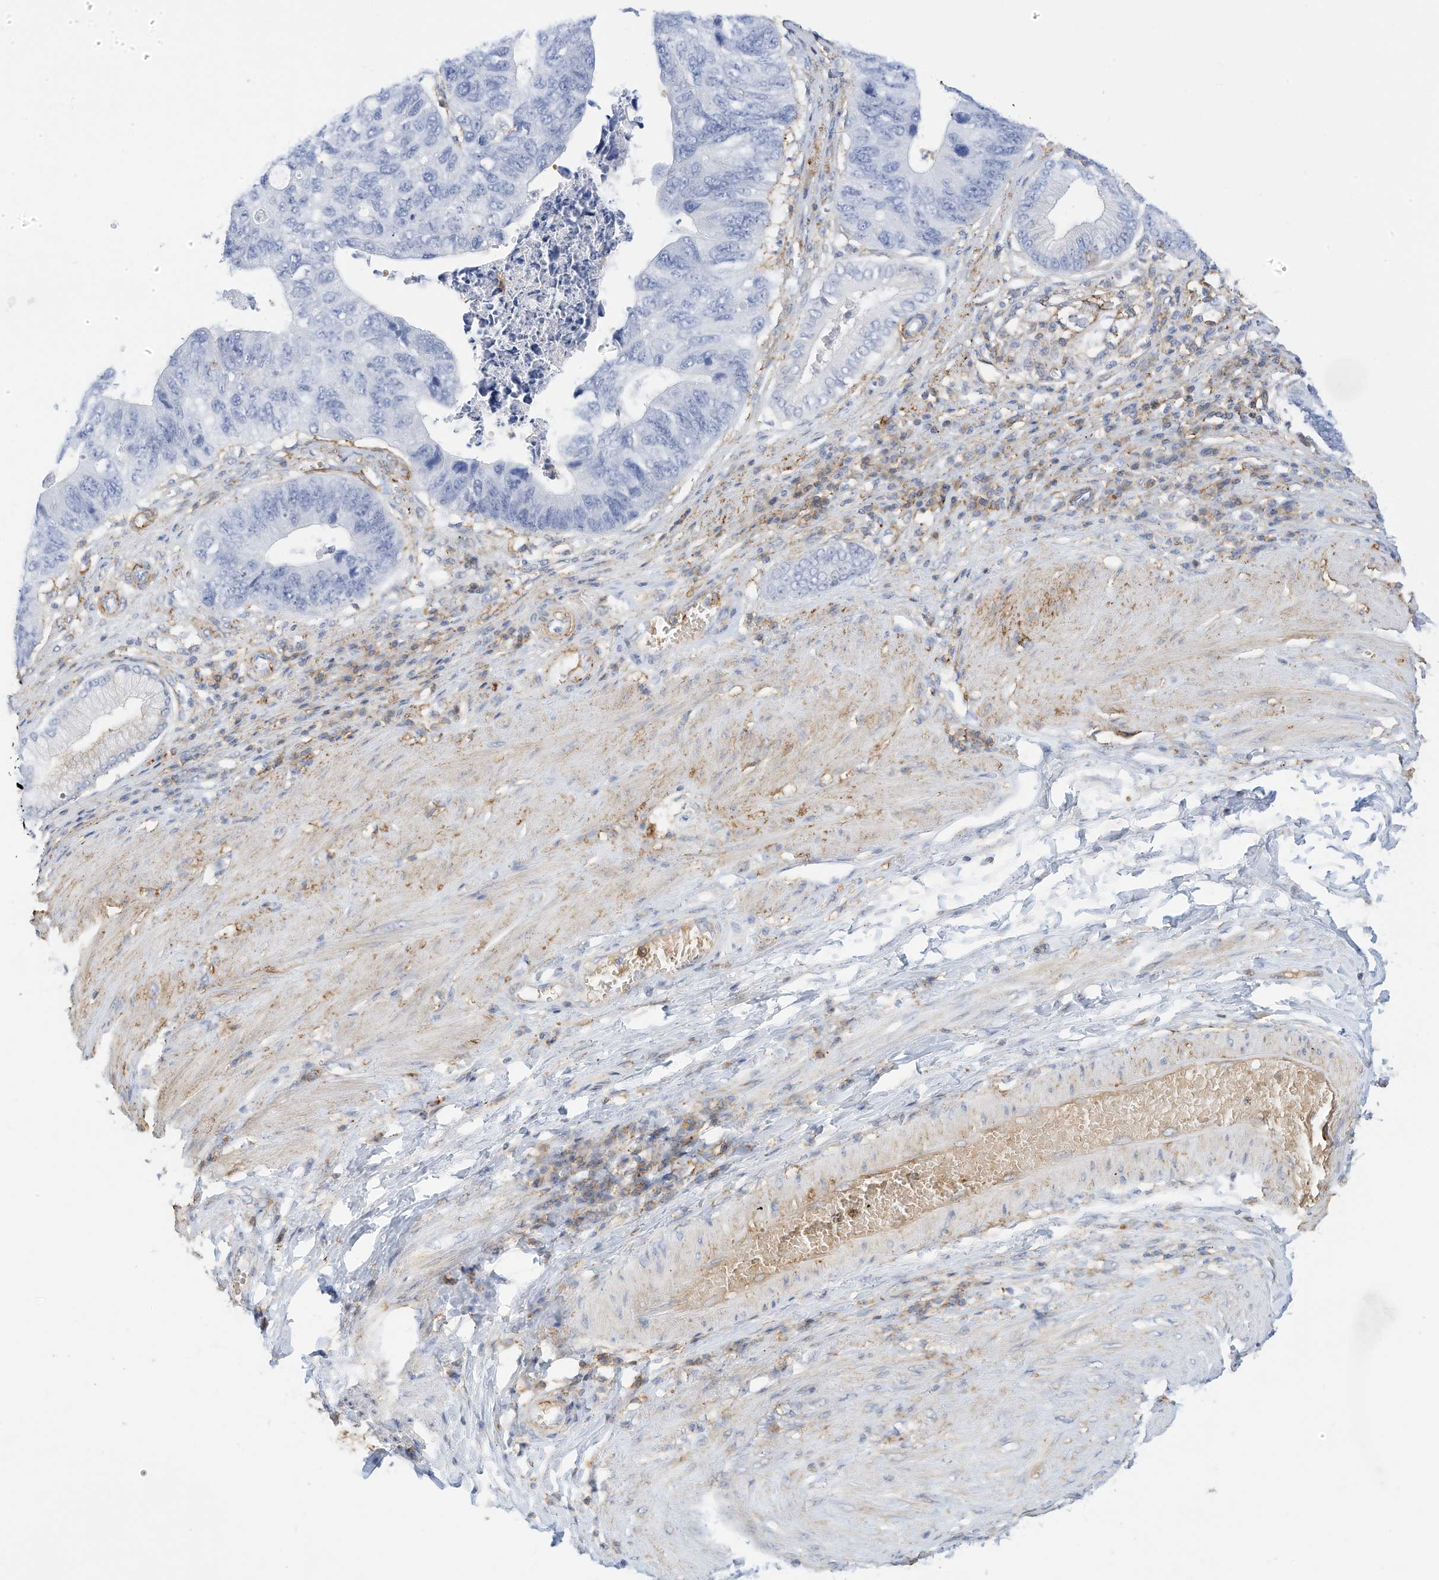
{"staining": {"intensity": "negative", "quantity": "none", "location": "none"}, "tissue": "stomach cancer", "cell_type": "Tumor cells", "image_type": "cancer", "snomed": [{"axis": "morphology", "description": "Adenocarcinoma, NOS"}, {"axis": "topography", "description": "Stomach"}], "caption": "Immunohistochemical staining of human stomach cancer exhibits no significant expression in tumor cells. (Brightfield microscopy of DAB (3,3'-diaminobenzidine) immunohistochemistry (IHC) at high magnification).", "gene": "TXNDC9", "patient": {"sex": "male", "age": 59}}